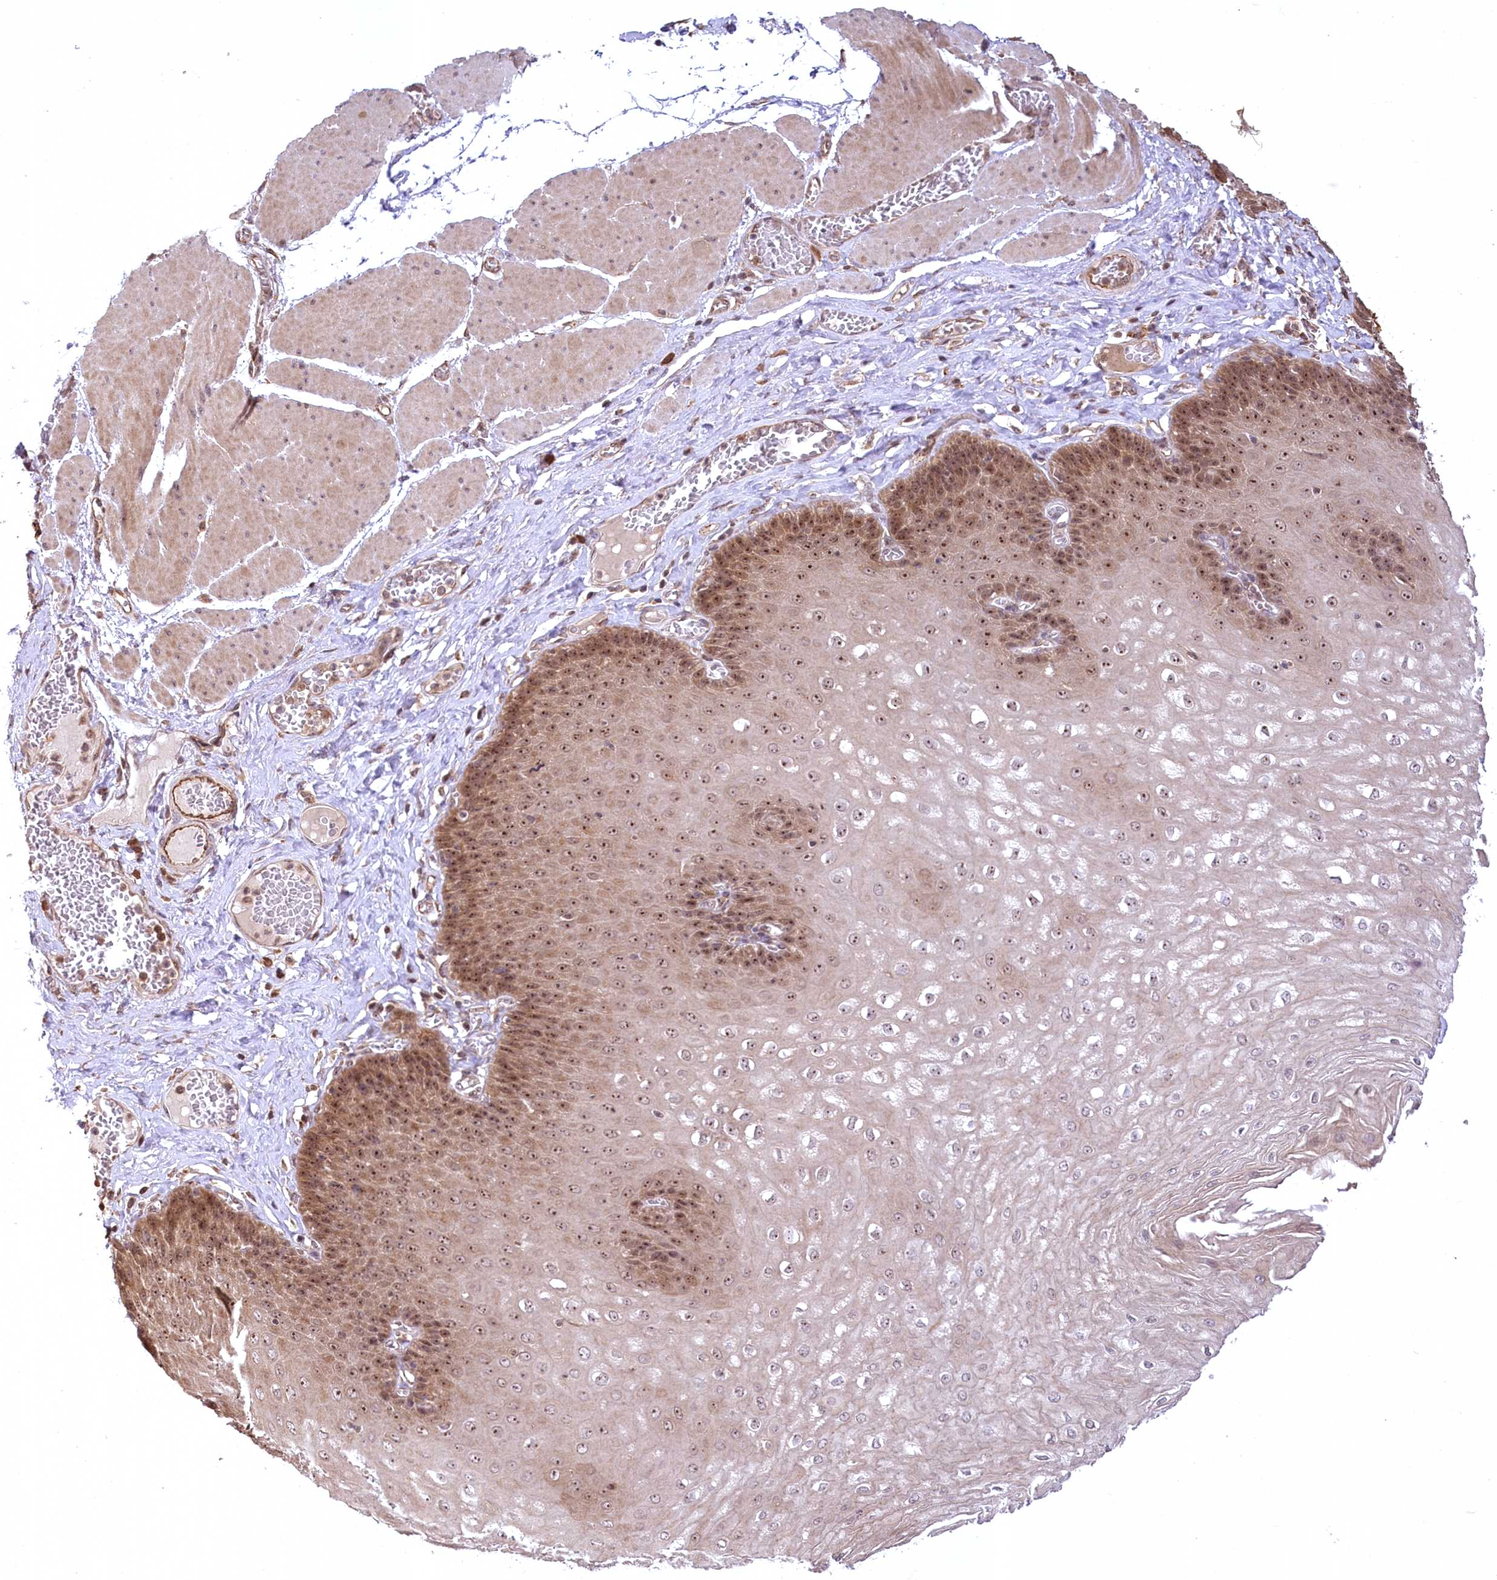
{"staining": {"intensity": "moderate", "quantity": ">75%", "location": "nuclear"}, "tissue": "esophagus", "cell_type": "Squamous epithelial cells", "image_type": "normal", "snomed": [{"axis": "morphology", "description": "Normal tissue, NOS"}, {"axis": "topography", "description": "Esophagus"}], "caption": "A medium amount of moderate nuclear expression is appreciated in about >75% of squamous epithelial cells in unremarkable esophagus.", "gene": "SERGEF", "patient": {"sex": "male", "age": 60}}